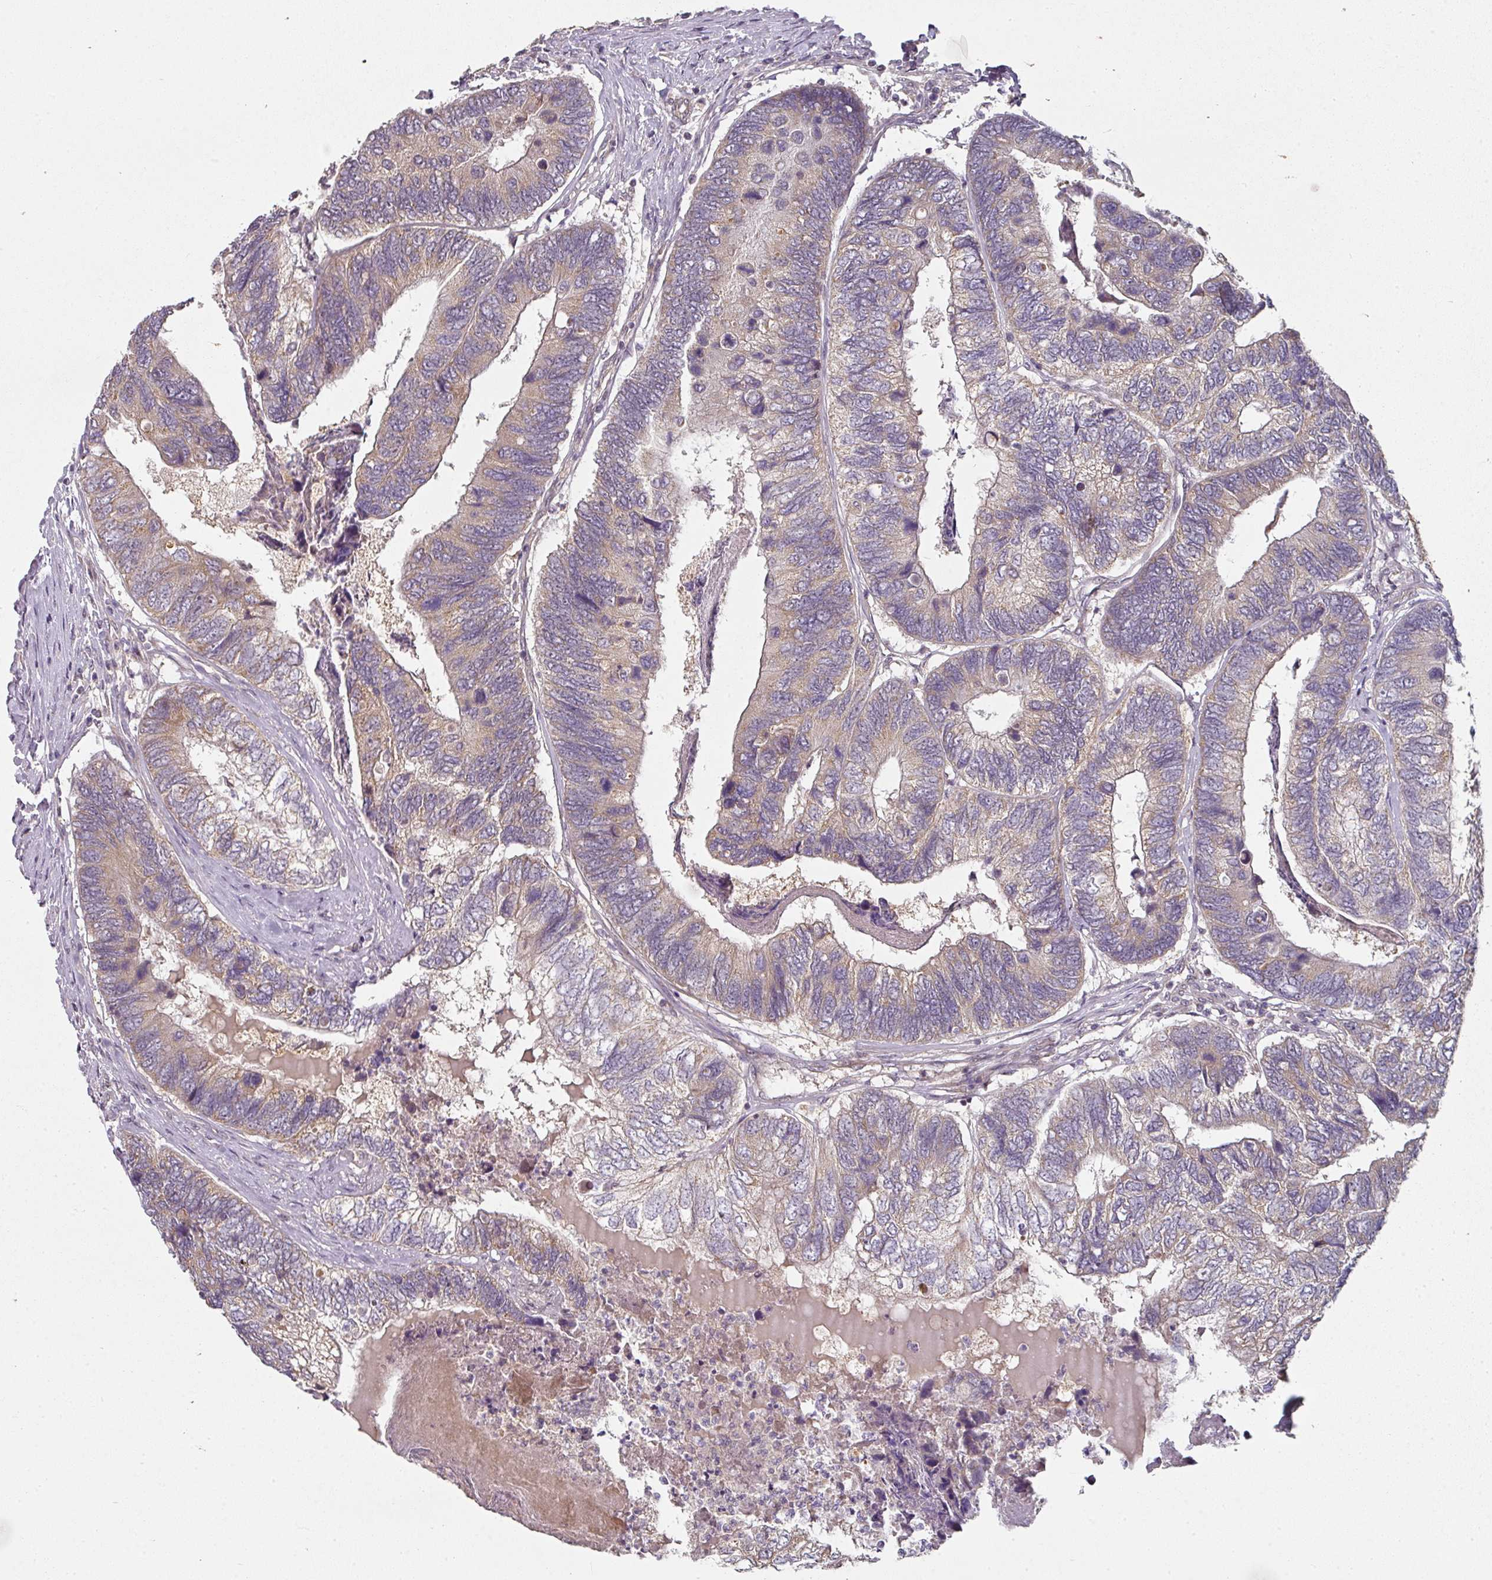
{"staining": {"intensity": "weak", "quantity": "25%-75%", "location": "cytoplasmic/membranous"}, "tissue": "colorectal cancer", "cell_type": "Tumor cells", "image_type": "cancer", "snomed": [{"axis": "morphology", "description": "Adenocarcinoma, NOS"}, {"axis": "topography", "description": "Colon"}], "caption": "Immunohistochemical staining of human adenocarcinoma (colorectal) reveals low levels of weak cytoplasmic/membranous expression in about 25%-75% of tumor cells. (DAB IHC, brown staining for protein, blue staining for nuclei).", "gene": "MAP2K2", "patient": {"sex": "female", "age": 67}}